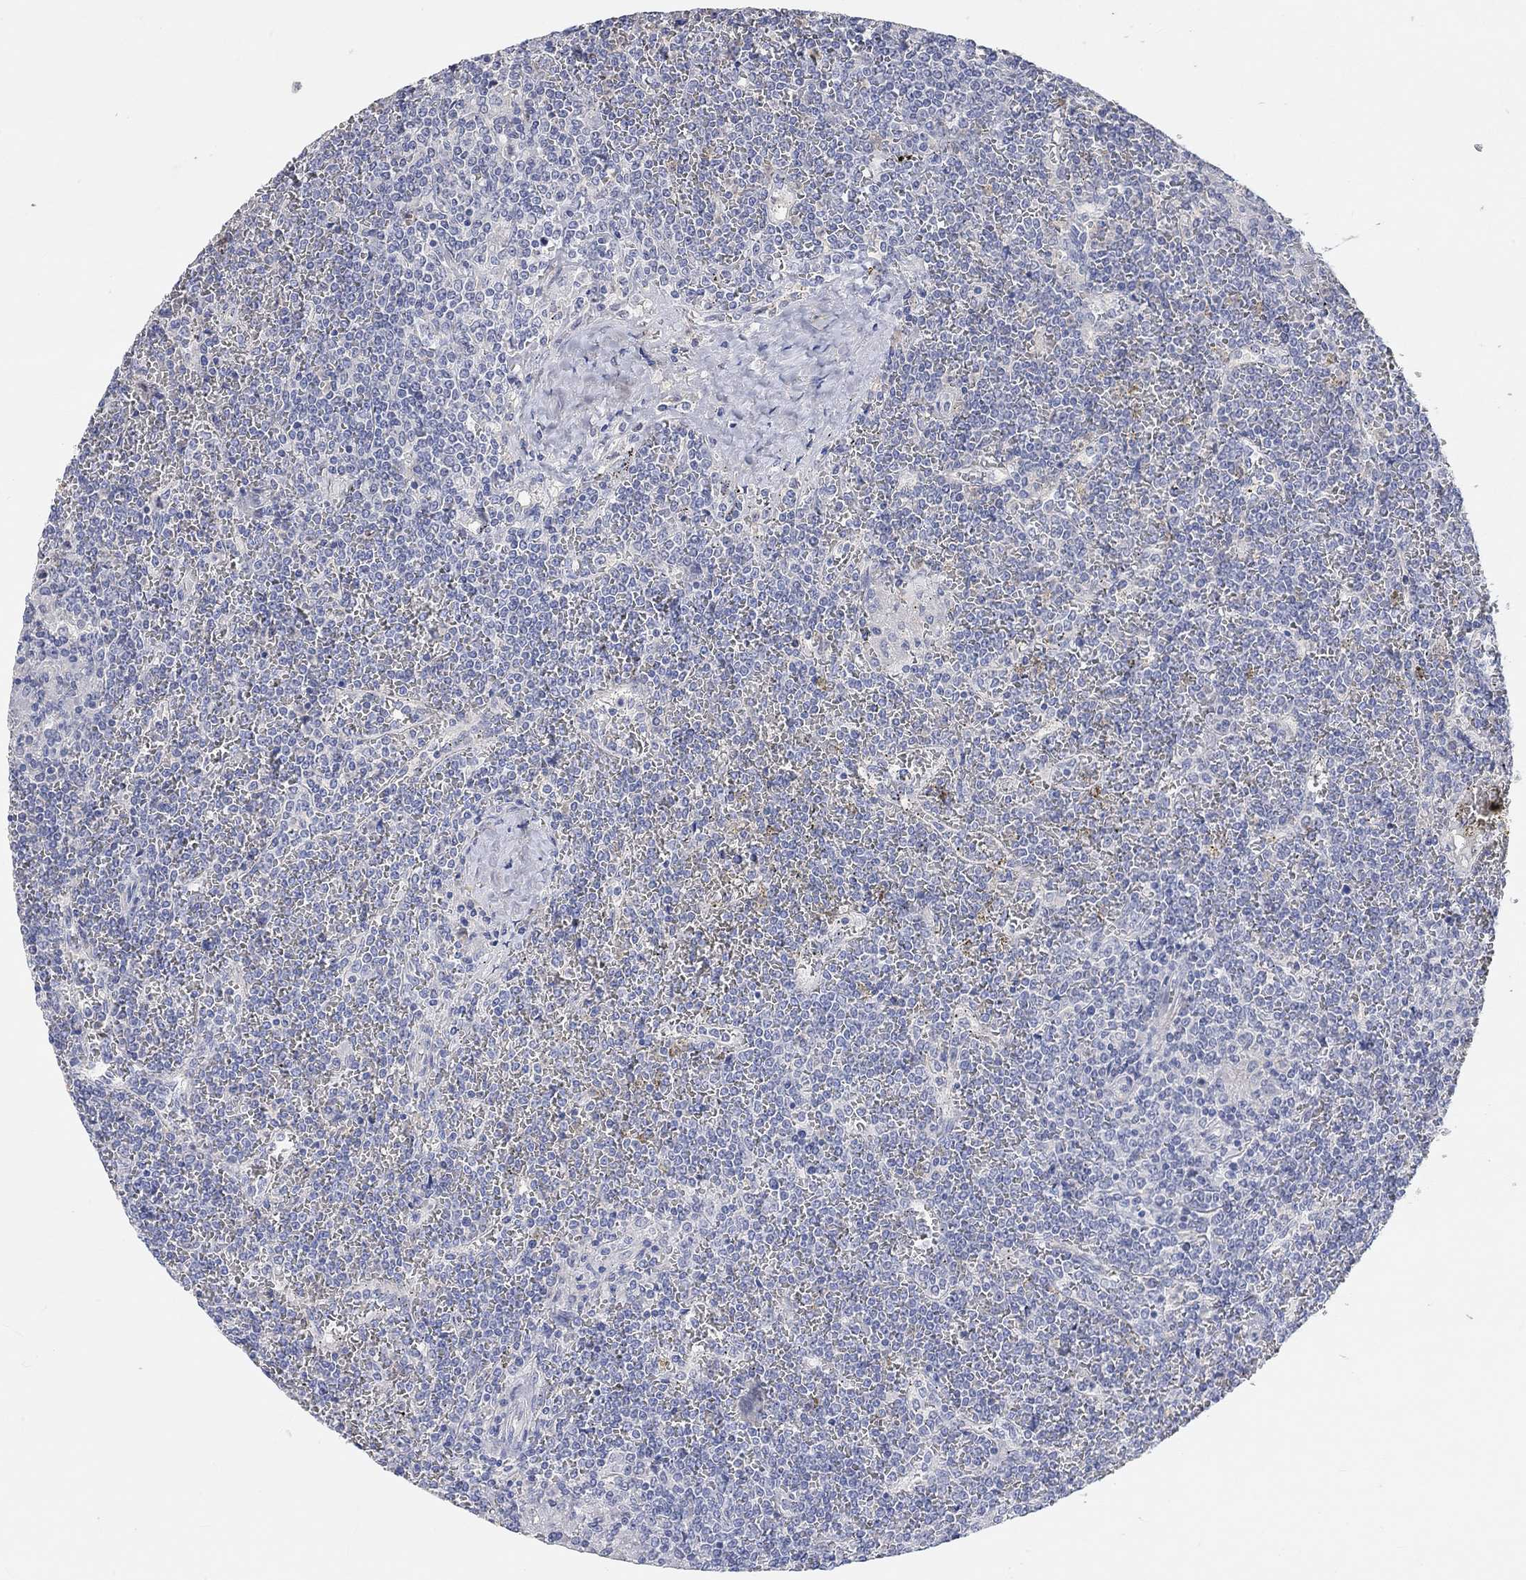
{"staining": {"intensity": "negative", "quantity": "none", "location": "none"}, "tissue": "lymphoma", "cell_type": "Tumor cells", "image_type": "cancer", "snomed": [{"axis": "morphology", "description": "Malignant lymphoma, non-Hodgkin's type, Low grade"}, {"axis": "topography", "description": "Spleen"}], "caption": "High power microscopy photomicrograph of an immunohistochemistry (IHC) photomicrograph of low-grade malignant lymphoma, non-Hodgkin's type, revealing no significant staining in tumor cells.", "gene": "NLRP14", "patient": {"sex": "female", "age": 19}}